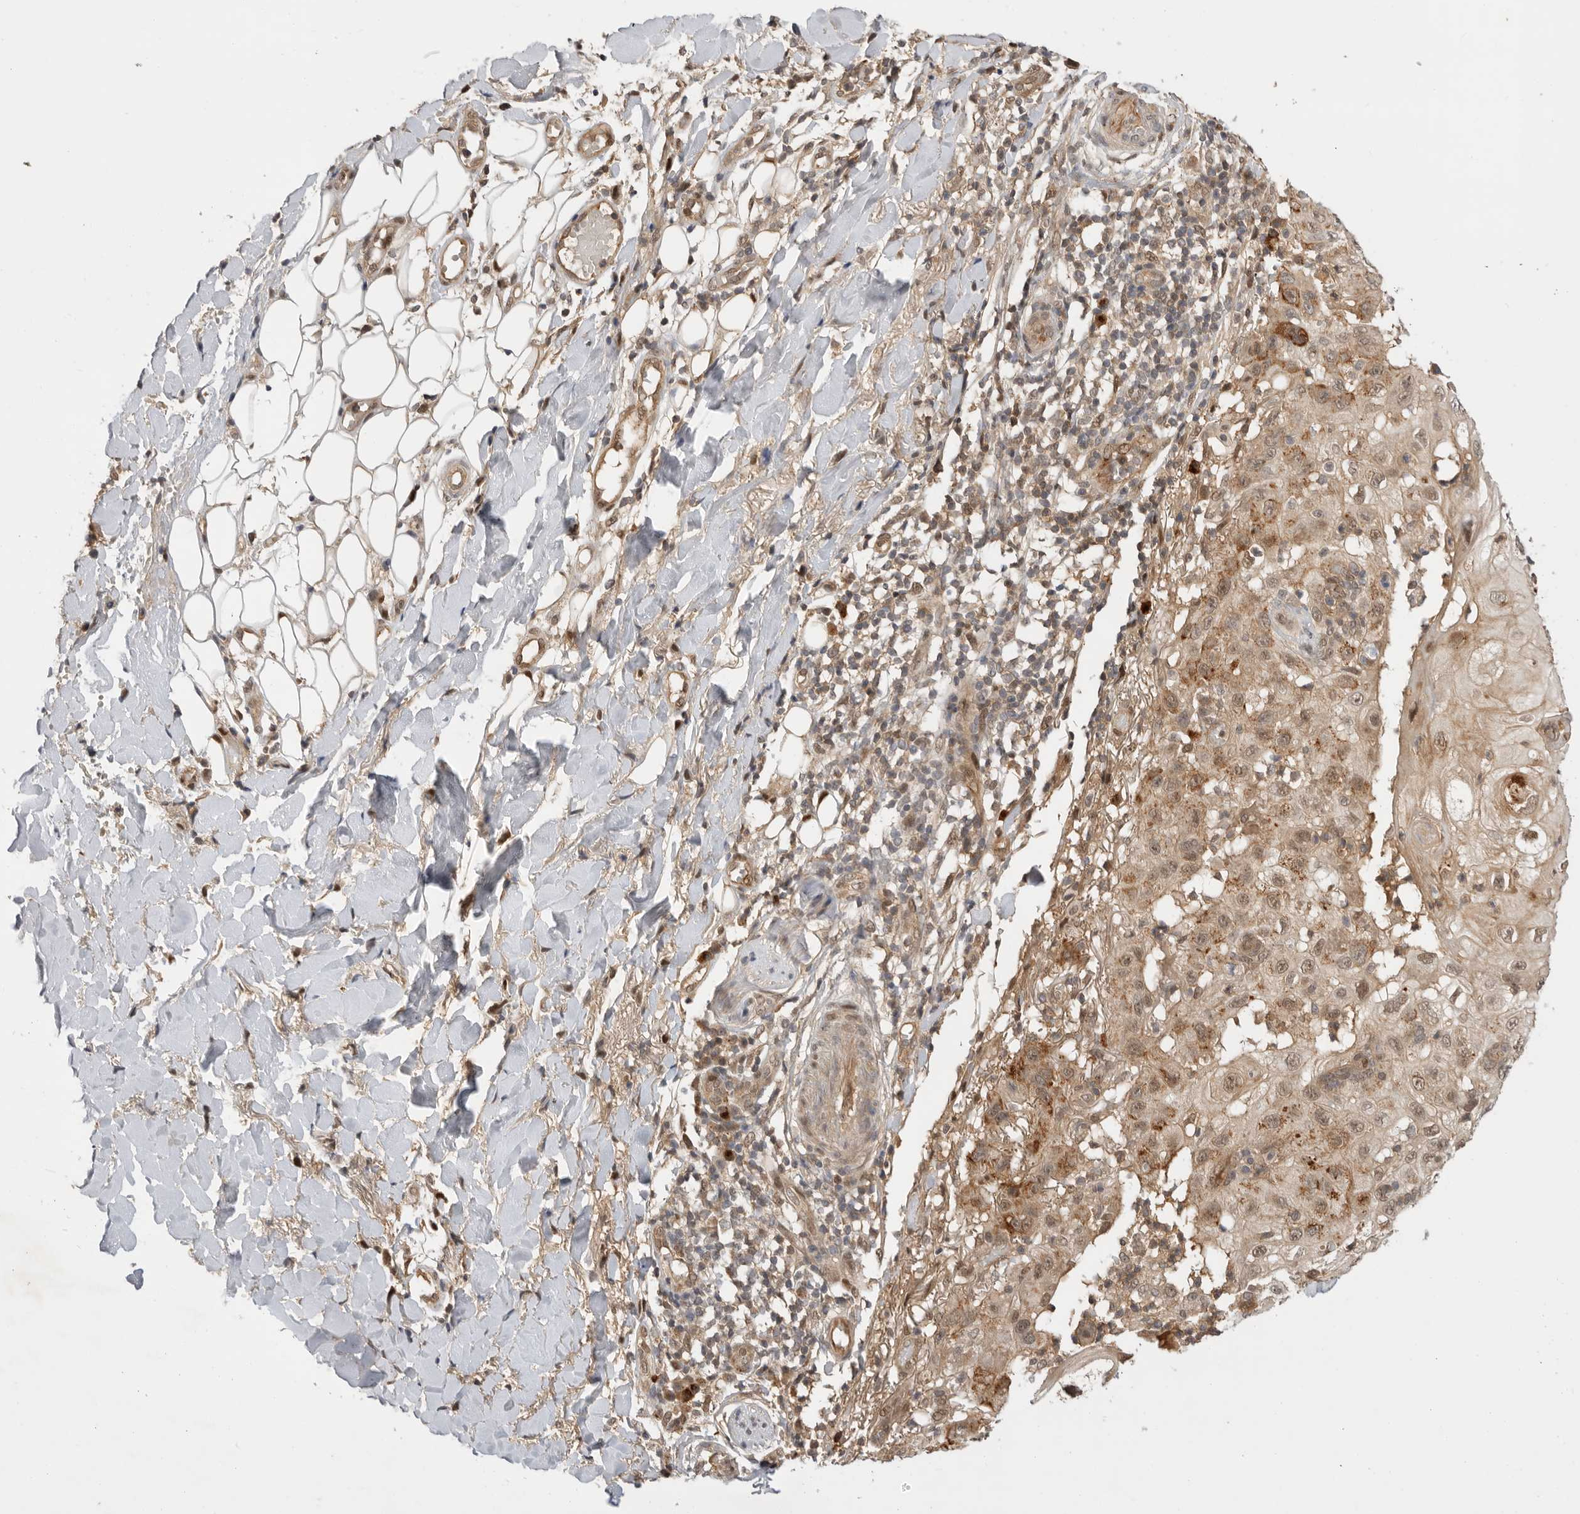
{"staining": {"intensity": "weak", "quantity": "<25%", "location": "cytoplasmic/membranous,nuclear"}, "tissue": "skin cancer", "cell_type": "Tumor cells", "image_type": "cancer", "snomed": [{"axis": "morphology", "description": "Normal tissue, NOS"}, {"axis": "morphology", "description": "Squamous cell carcinoma, NOS"}, {"axis": "topography", "description": "Skin"}], "caption": "An immunohistochemistry (IHC) histopathology image of squamous cell carcinoma (skin) is shown. There is no staining in tumor cells of squamous cell carcinoma (skin). (DAB immunohistochemistry visualized using brightfield microscopy, high magnification).", "gene": "DCAF8", "patient": {"sex": "female", "age": 96}}